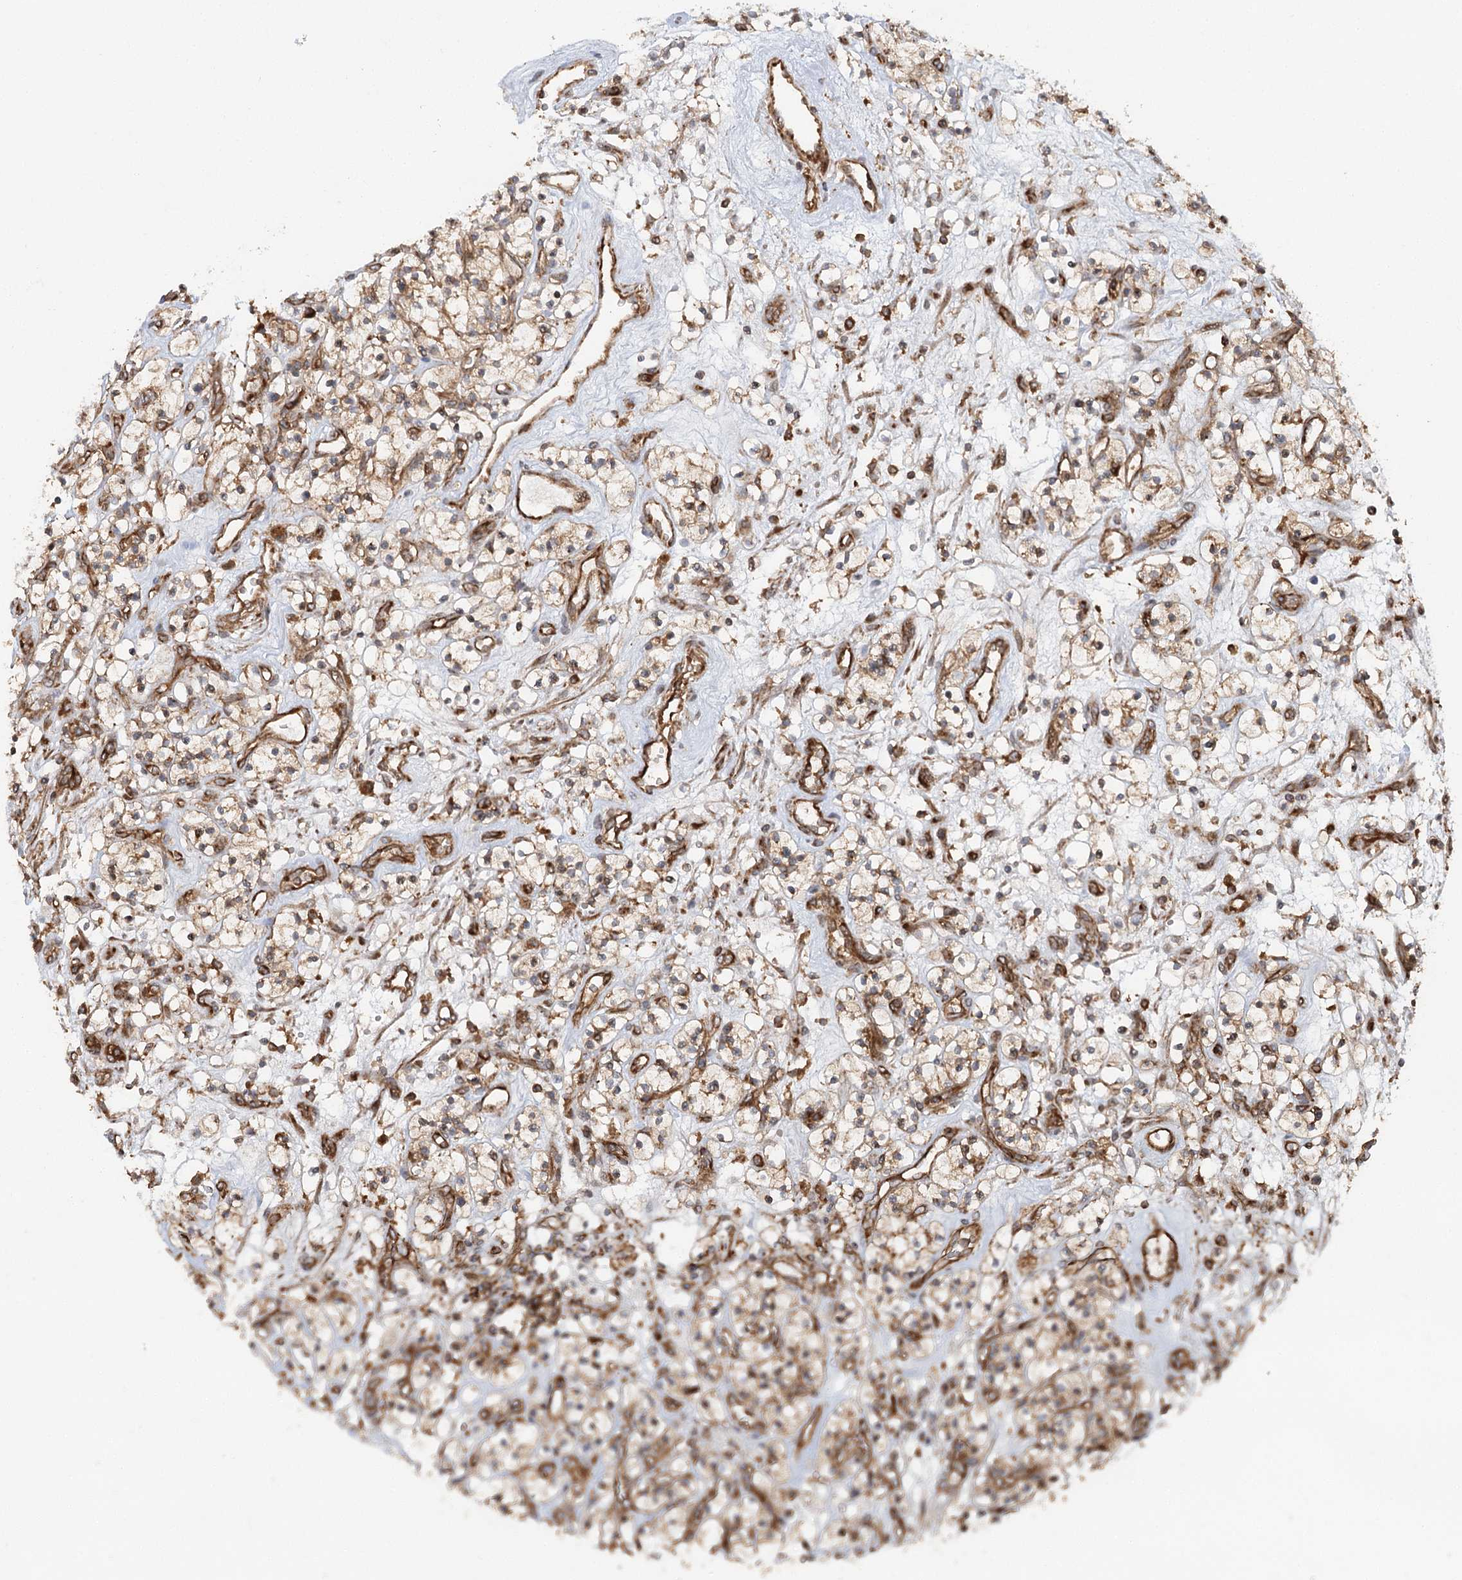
{"staining": {"intensity": "weak", "quantity": ">75%", "location": "cytoplasmic/membranous"}, "tissue": "renal cancer", "cell_type": "Tumor cells", "image_type": "cancer", "snomed": [{"axis": "morphology", "description": "Adenocarcinoma, NOS"}, {"axis": "topography", "description": "Kidney"}], "caption": "Immunohistochemistry staining of adenocarcinoma (renal), which exhibits low levels of weak cytoplasmic/membranous expression in approximately >75% of tumor cells indicating weak cytoplasmic/membranous protein positivity. The staining was performed using DAB (3,3'-diaminobenzidine) (brown) for protein detection and nuclei were counterstained in hematoxylin (blue).", "gene": "PAIP2", "patient": {"sex": "female", "age": 57}}